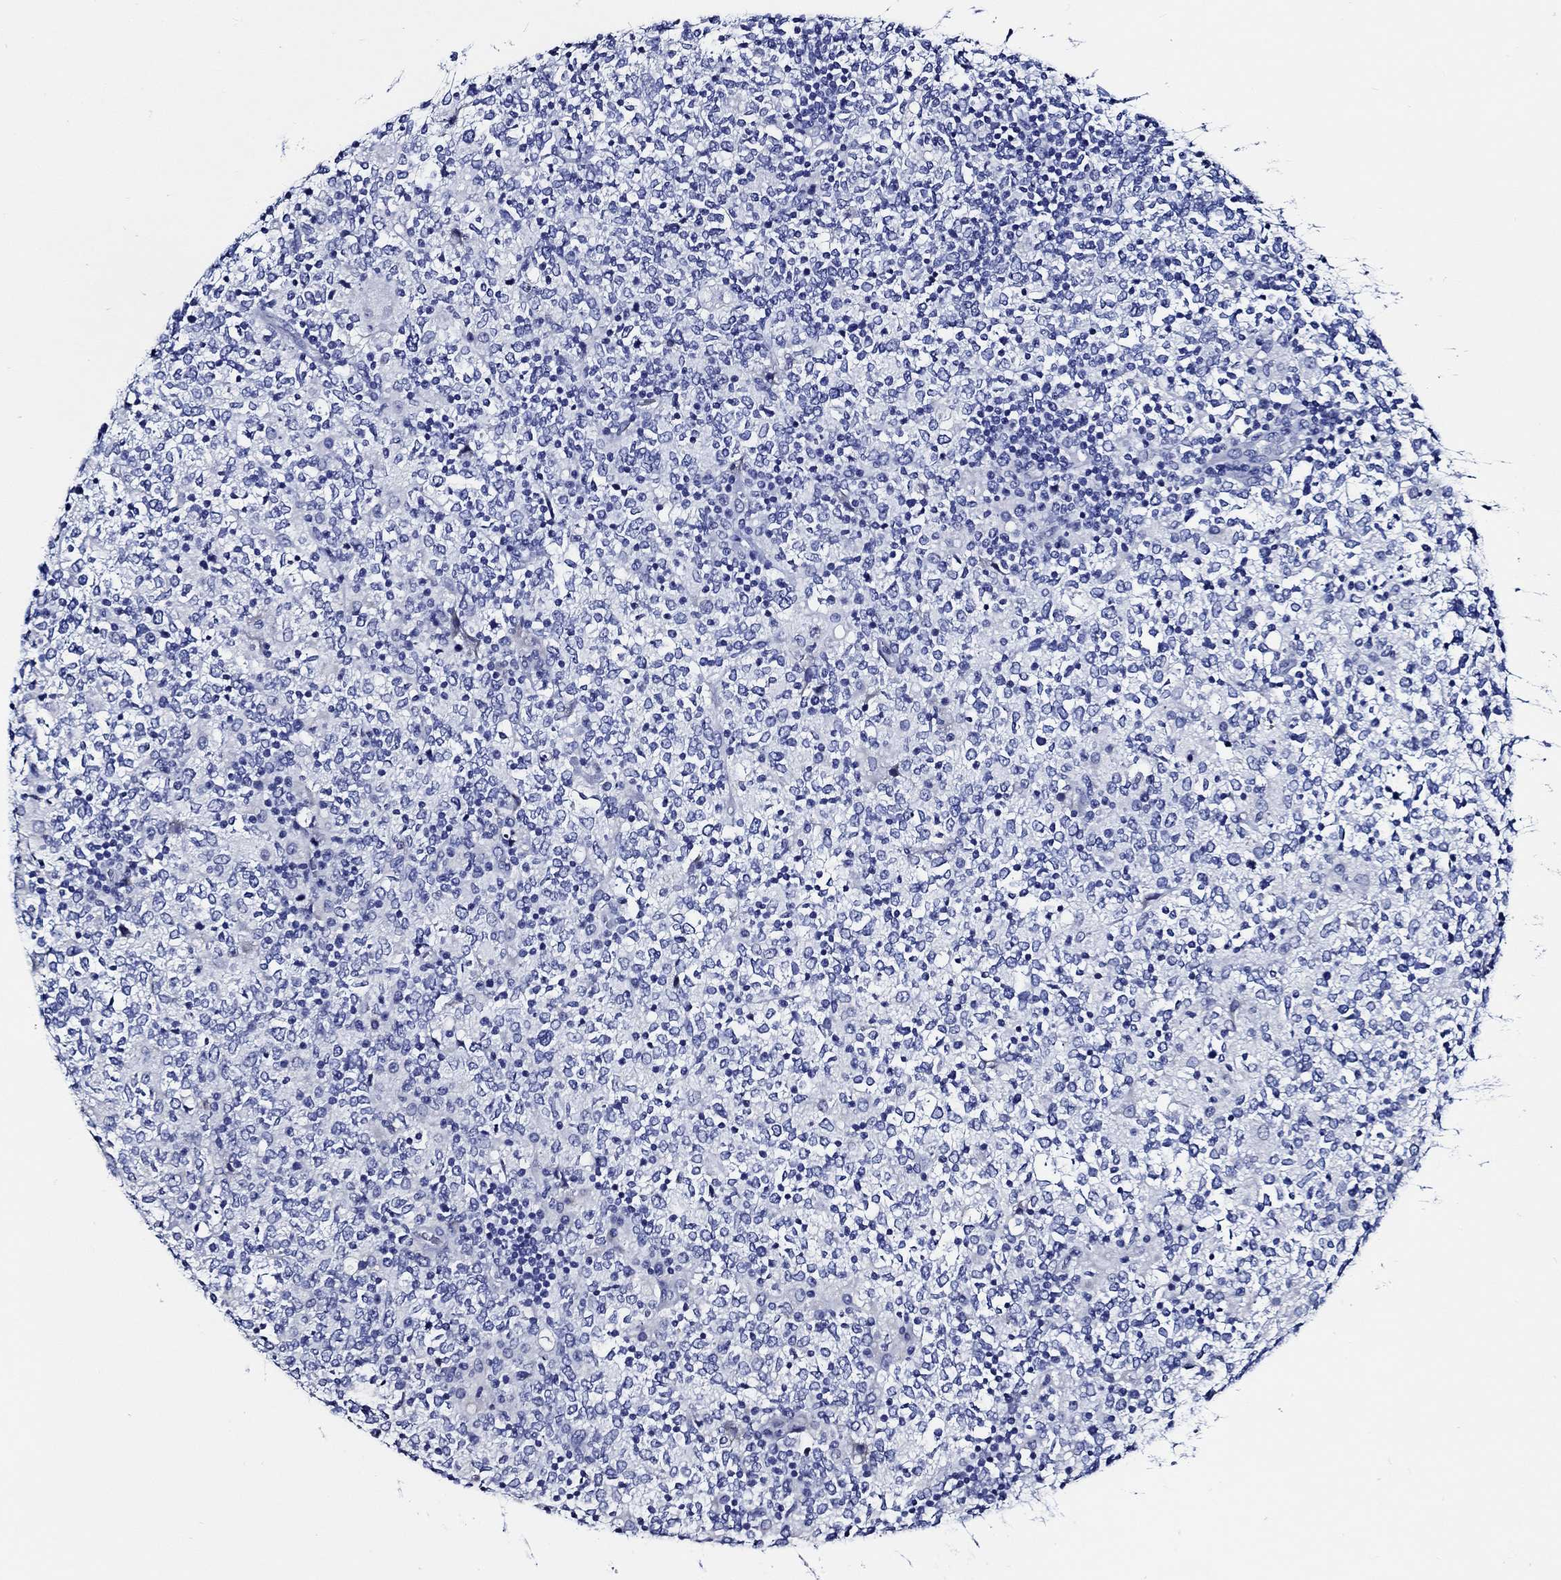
{"staining": {"intensity": "negative", "quantity": "none", "location": "none"}, "tissue": "lymphoma", "cell_type": "Tumor cells", "image_type": "cancer", "snomed": [{"axis": "morphology", "description": "Malignant lymphoma, non-Hodgkin's type, High grade"}, {"axis": "topography", "description": "Lymph node"}], "caption": "Immunohistochemistry (IHC) image of human lymphoma stained for a protein (brown), which shows no positivity in tumor cells.", "gene": "WDR62", "patient": {"sex": "female", "age": 84}}